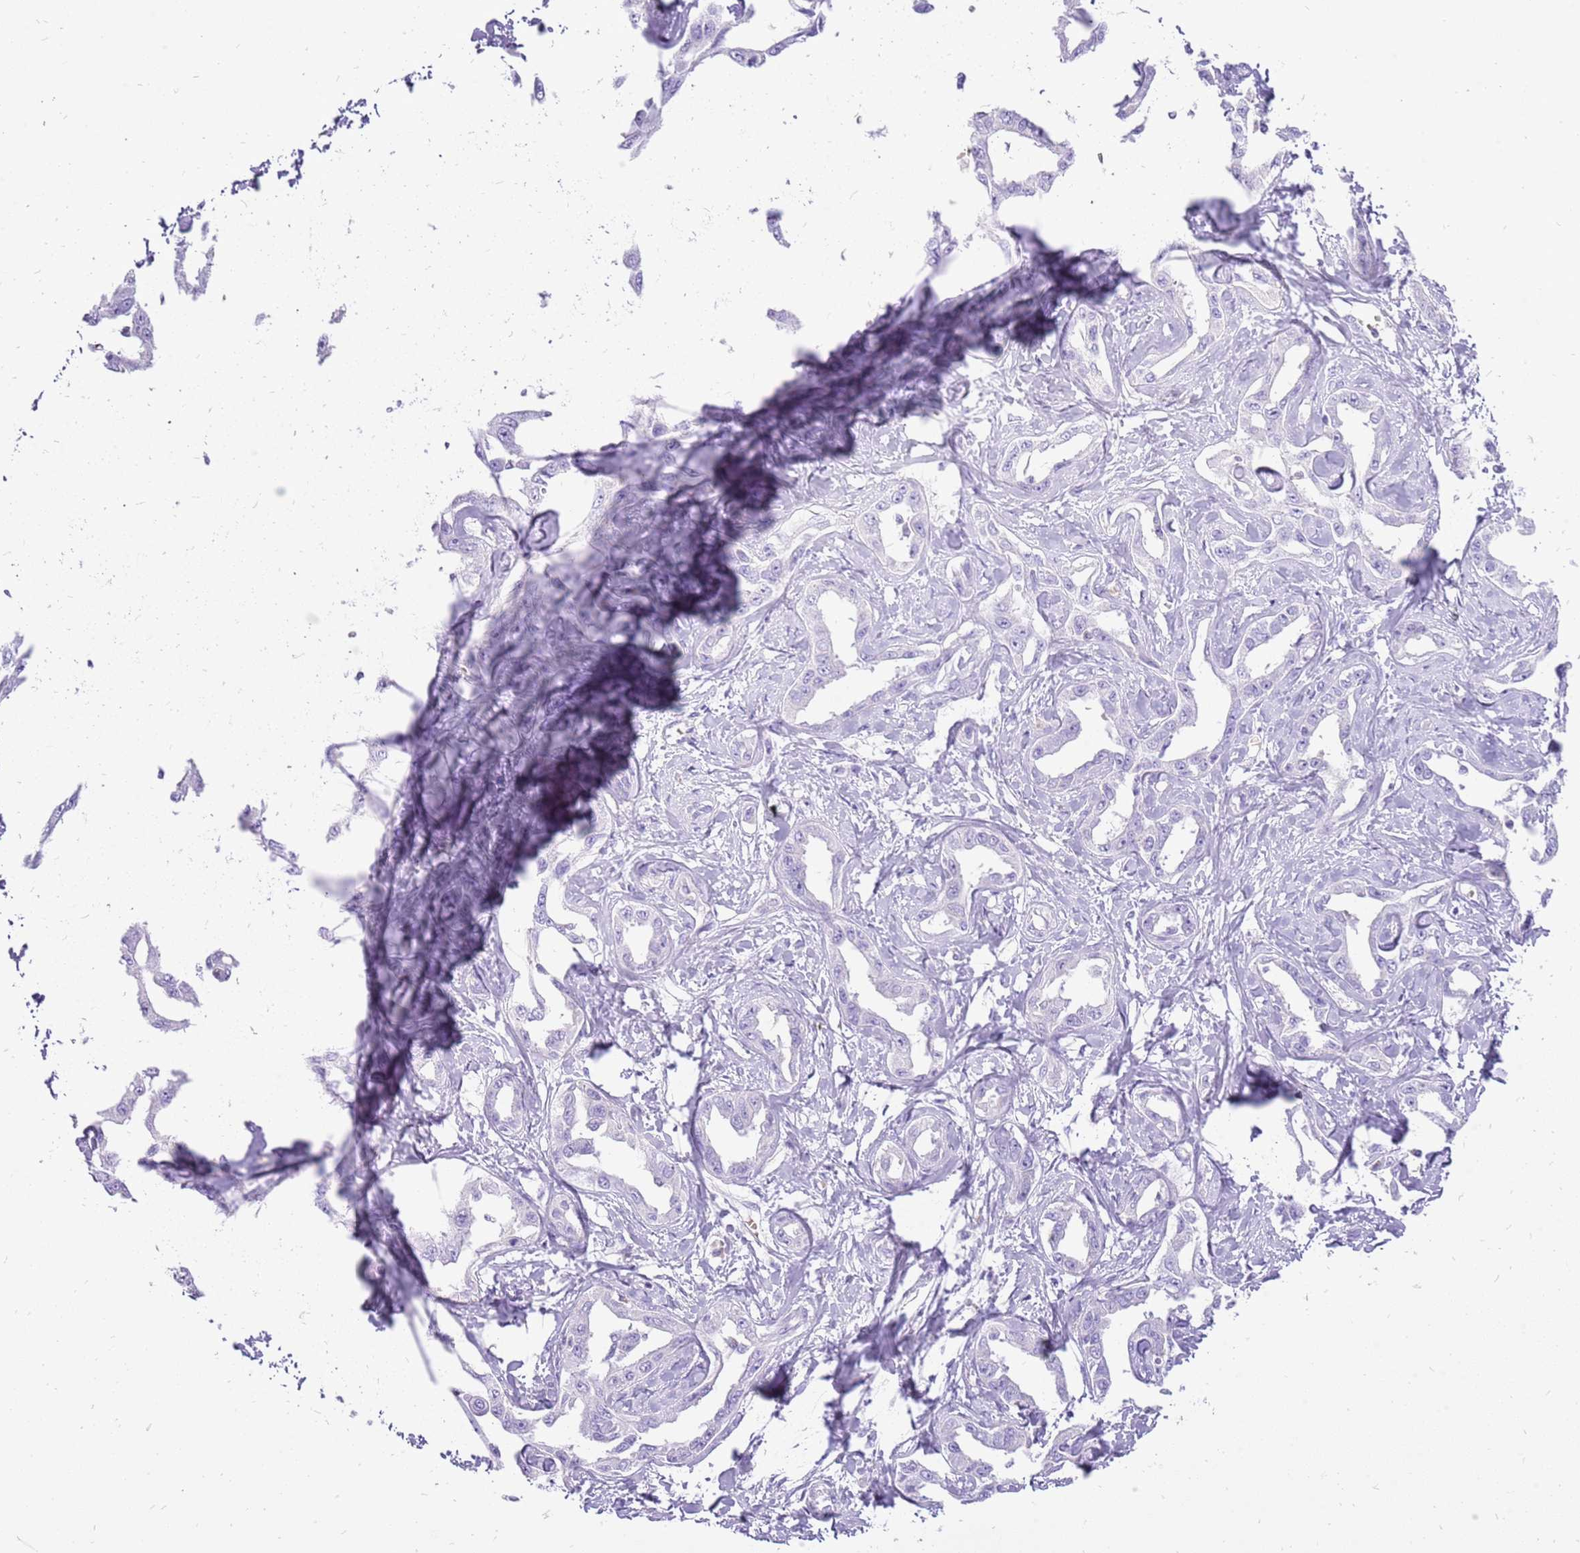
{"staining": {"intensity": "negative", "quantity": "none", "location": "none"}, "tissue": "liver cancer", "cell_type": "Tumor cells", "image_type": "cancer", "snomed": [{"axis": "morphology", "description": "Cholangiocarcinoma"}, {"axis": "topography", "description": "Liver"}], "caption": "IHC image of human liver cancer (cholangiocarcinoma) stained for a protein (brown), which demonstrates no positivity in tumor cells.", "gene": "PCNX1", "patient": {"sex": "male", "age": 59}}